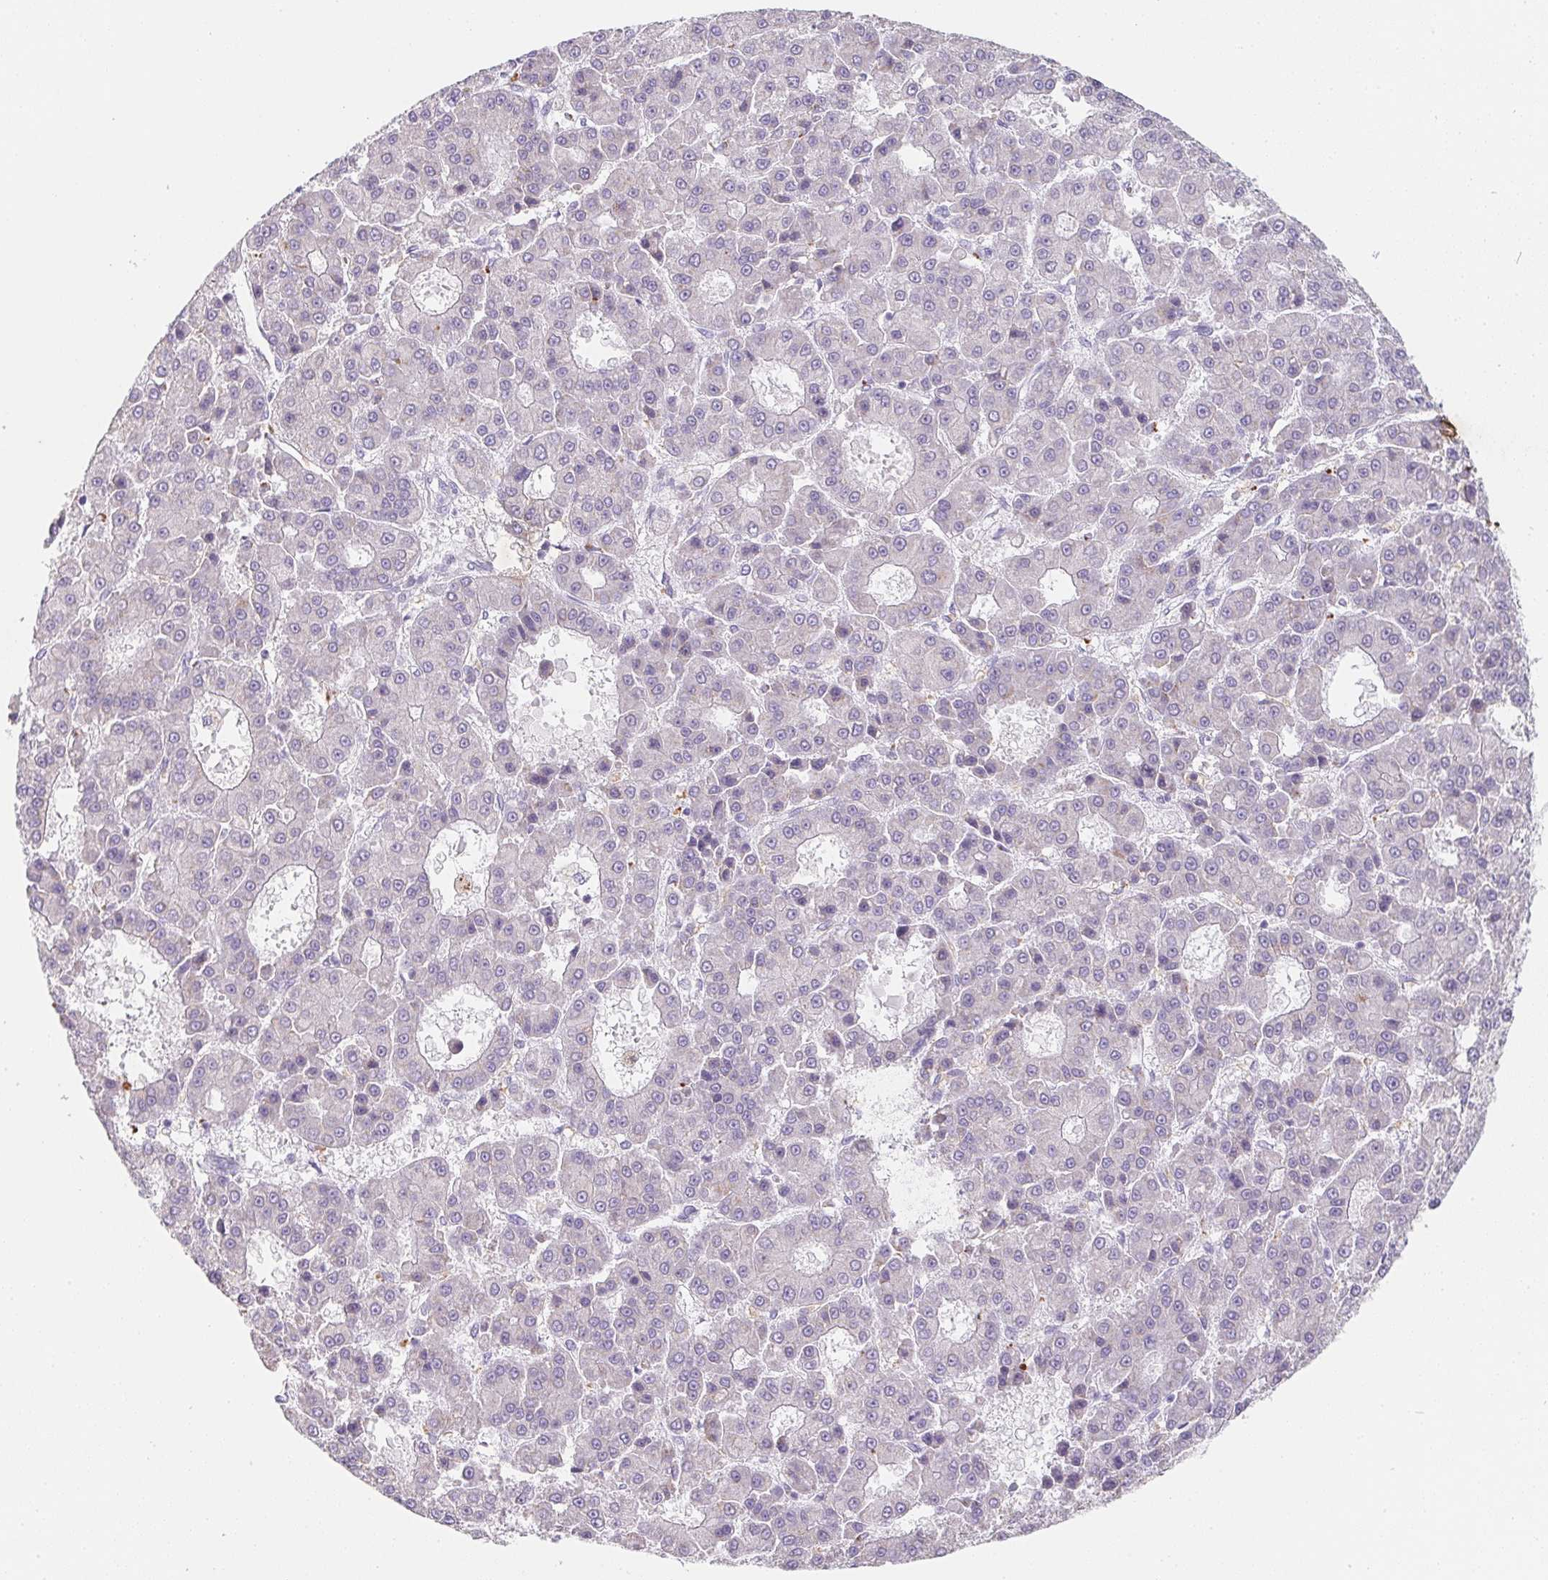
{"staining": {"intensity": "negative", "quantity": "none", "location": "none"}, "tissue": "liver cancer", "cell_type": "Tumor cells", "image_type": "cancer", "snomed": [{"axis": "morphology", "description": "Carcinoma, Hepatocellular, NOS"}, {"axis": "topography", "description": "Liver"}], "caption": "Tumor cells show no significant expression in liver cancer (hepatocellular carcinoma).", "gene": "DCD", "patient": {"sex": "male", "age": 70}}